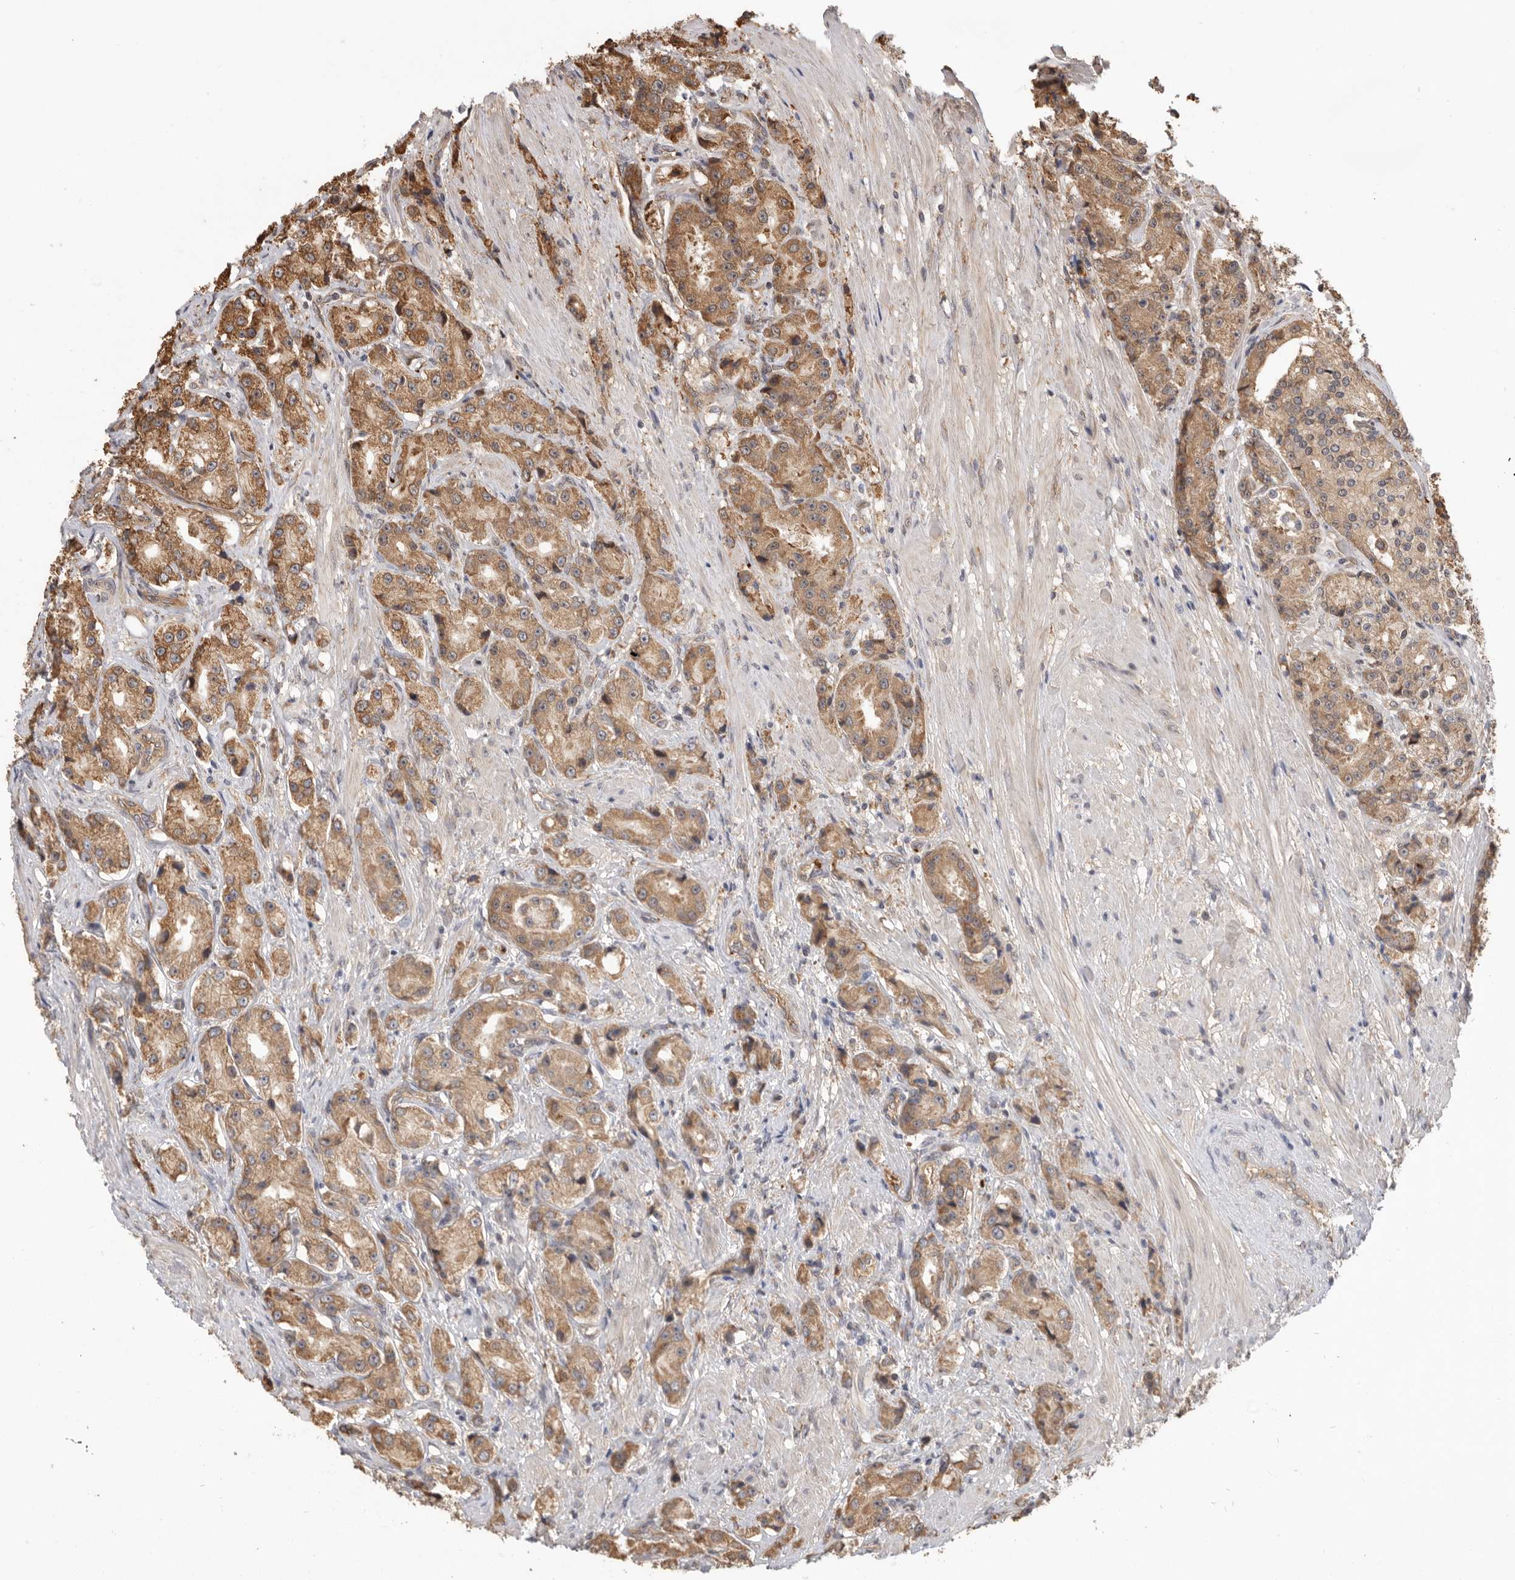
{"staining": {"intensity": "moderate", "quantity": ">75%", "location": "cytoplasmic/membranous"}, "tissue": "prostate cancer", "cell_type": "Tumor cells", "image_type": "cancer", "snomed": [{"axis": "morphology", "description": "Adenocarcinoma, High grade"}, {"axis": "topography", "description": "Prostate"}], "caption": "An IHC image of tumor tissue is shown. Protein staining in brown labels moderate cytoplasmic/membranous positivity in prostate cancer (adenocarcinoma (high-grade)) within tumor cells.", "gene": "CDC42BPB", "patient": {"sex": "male", "age": 60}}